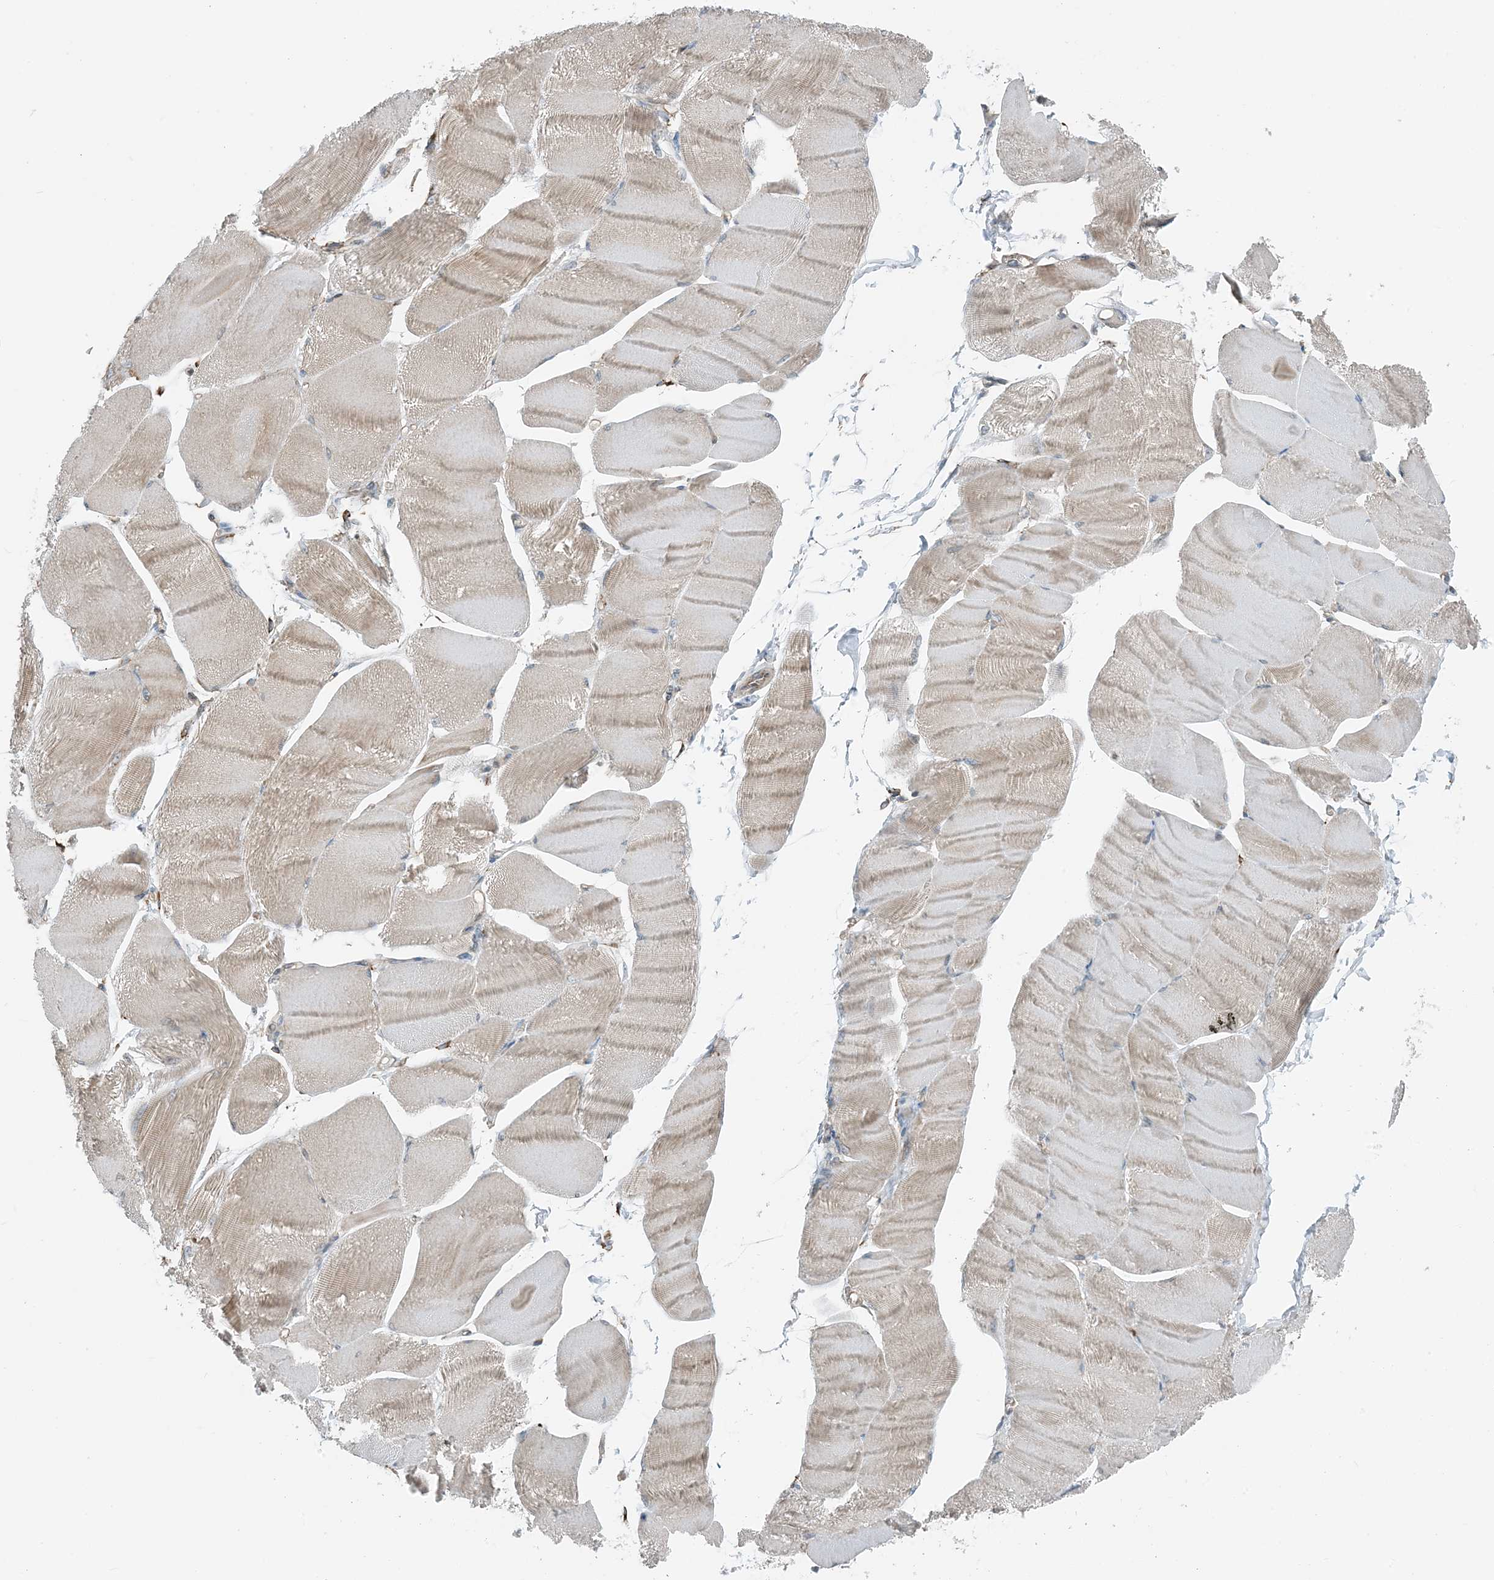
{"staining": {"intensity": "weak", "quantity": "<25%", "location": "cytoplasmic/membranous"}, "tissue": "skeletal muscle", "cell_type": "Myocytes", "image_type": "normal", "snomed": [{"axis": "morphology", "description": "Normal tissue, NOS"}, {"axis": "morphology", "description": "Basal cell carcinoma"}, {"axis": "topography", "description": "Skeletal muscle"}], "caption": "A high-resolution micrograph shows immunohistochemistry staining of normal skeletal muscle, which displays no significant staining in myocytes. Nuclei are stained in blue.", "gene": "CERKL", "patient": {"sex": "female", "age": 64}}